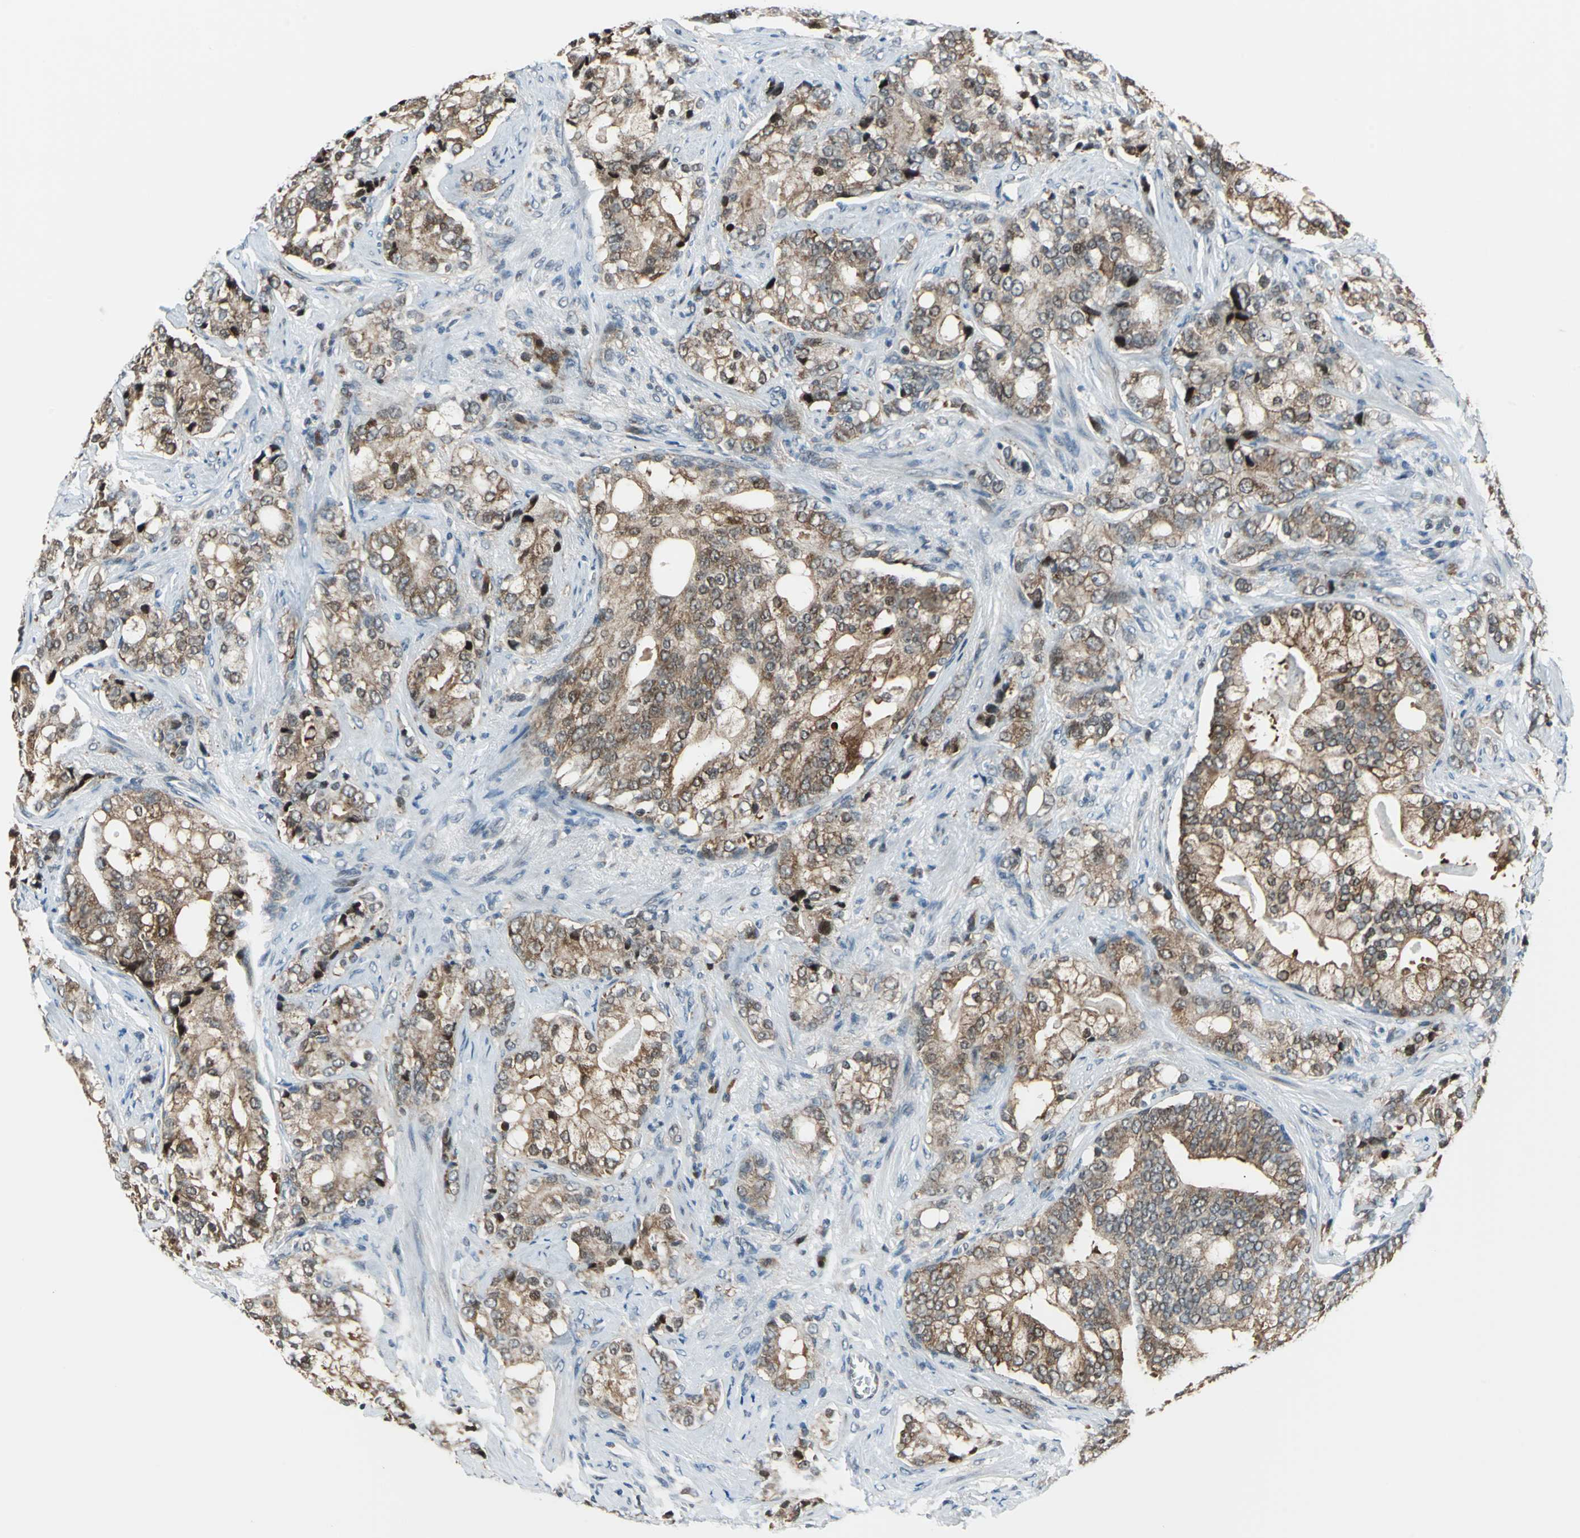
{"staining": {"intensity": "moderate", "quantity": ">75%", "location": "cytoplasmic/membranous,nuclear"}, "tissue": "prostate cancer", "cell_type": "Tumor cells", "image_type": "cancer", "snomed": [{"axis": "morphology", "description": "Adenocarcinoma, Low grade"}, {"axis": "topography", "description": "Prostate"}], "caption": "Immunohistochemistry (DAB) staining of human prostate cancer (adenocarcinoma (low-grade)) reveals moderate cytoplasmic/membranous and nuclear protein expression in about >75% of tumor cells. The staining is performed using DAB (3,3'-diaminobenzidine) brown chromogen to label protein expression. The nuclei are counter-stained blue using hematoxylin.", "gene": "POLR3K", "patient": {"sex": "male", "age": 58}}